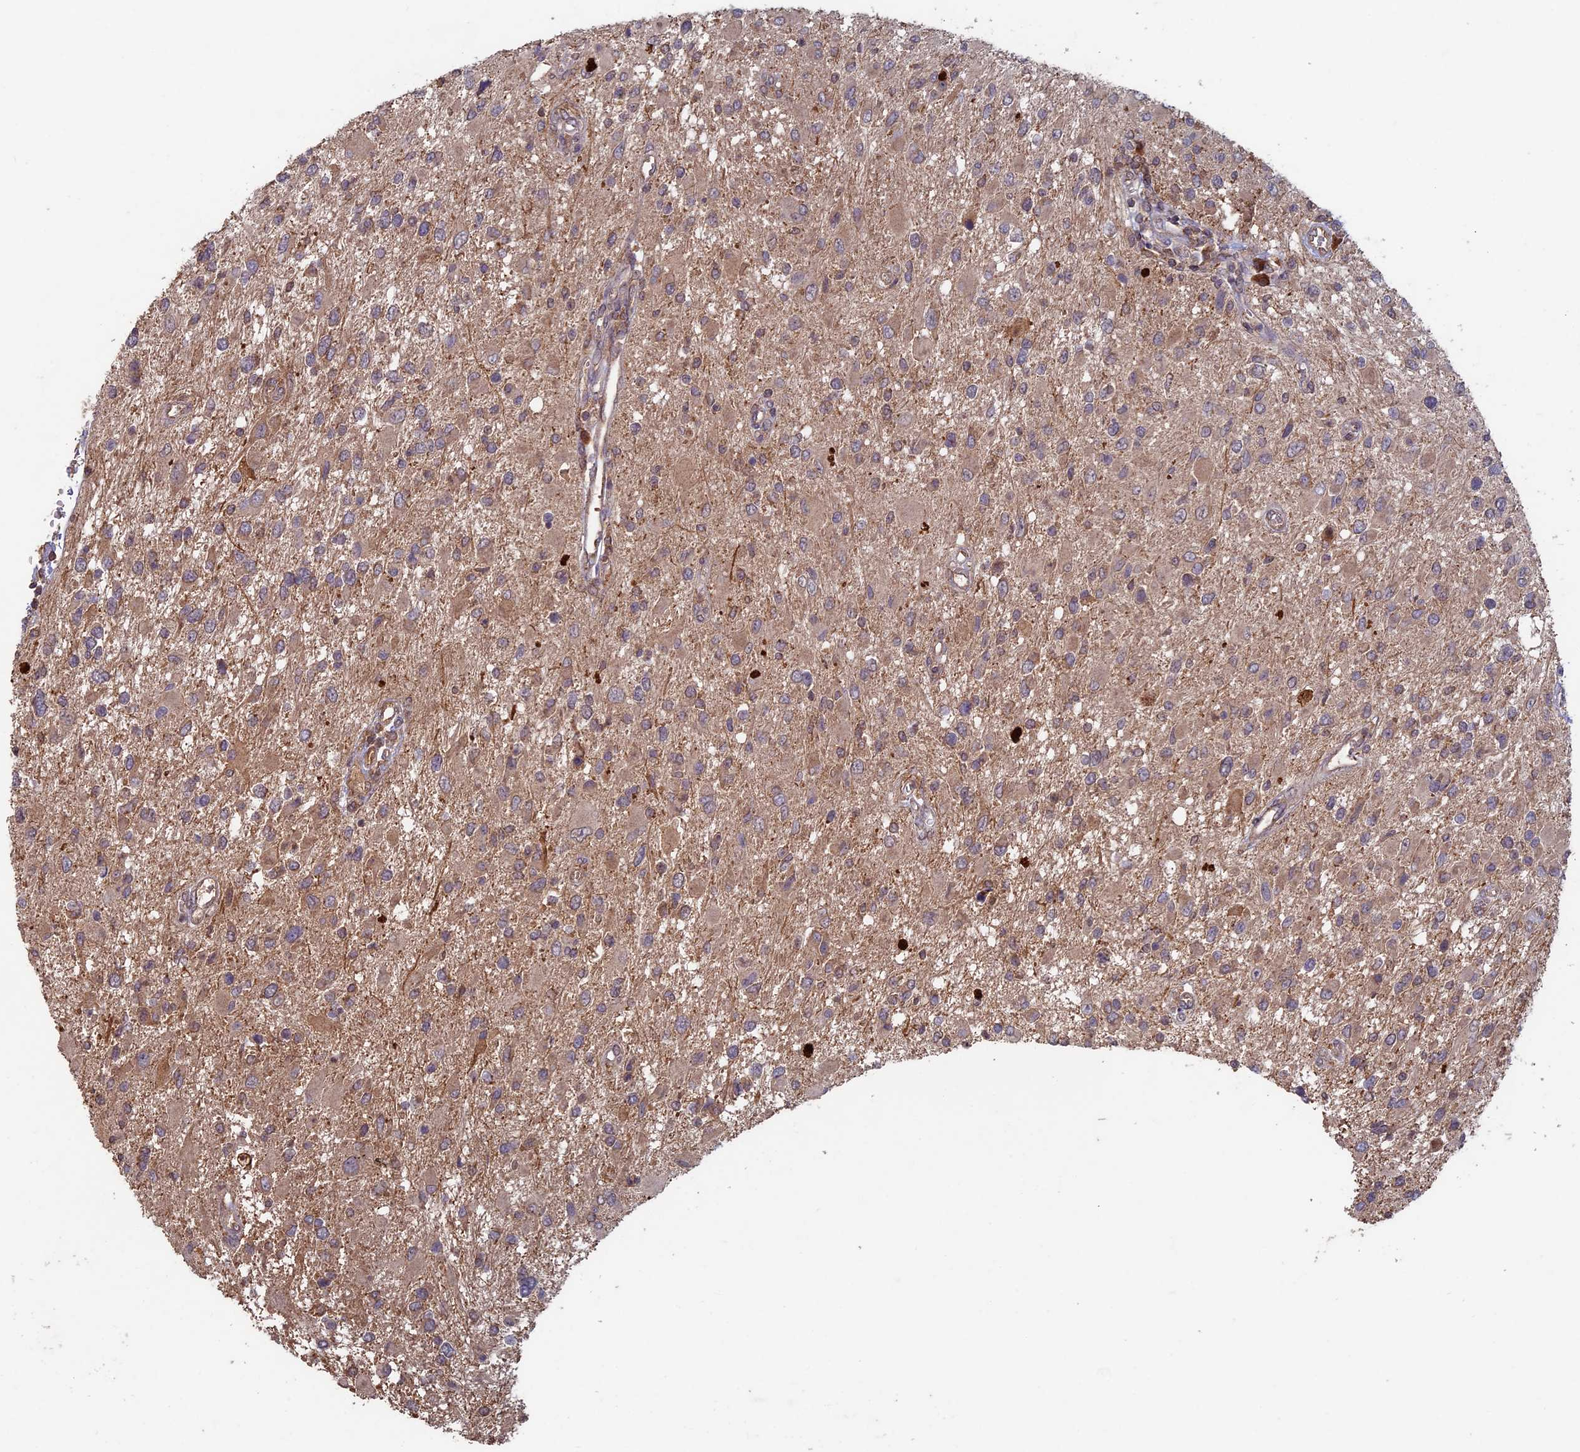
{"staining": {"intensity": "weak", "quantity": "<25%", "location": "cytoplasmic/membranous"}, "tissue": "glioma", "cell_type": "Tumor cells", "image_type": "cancer", "snomed": [{"axis": "morphology", "description": "Glioma, malignant, High grade"}, {"axis": "topography", "description": "Brain"}], "caption": "Immunohistochemical staining of glioma exhibits no significant positivity in tumor cells.", "gene": "RCCD1", "patient": {"sex": "male", "age": 53}}